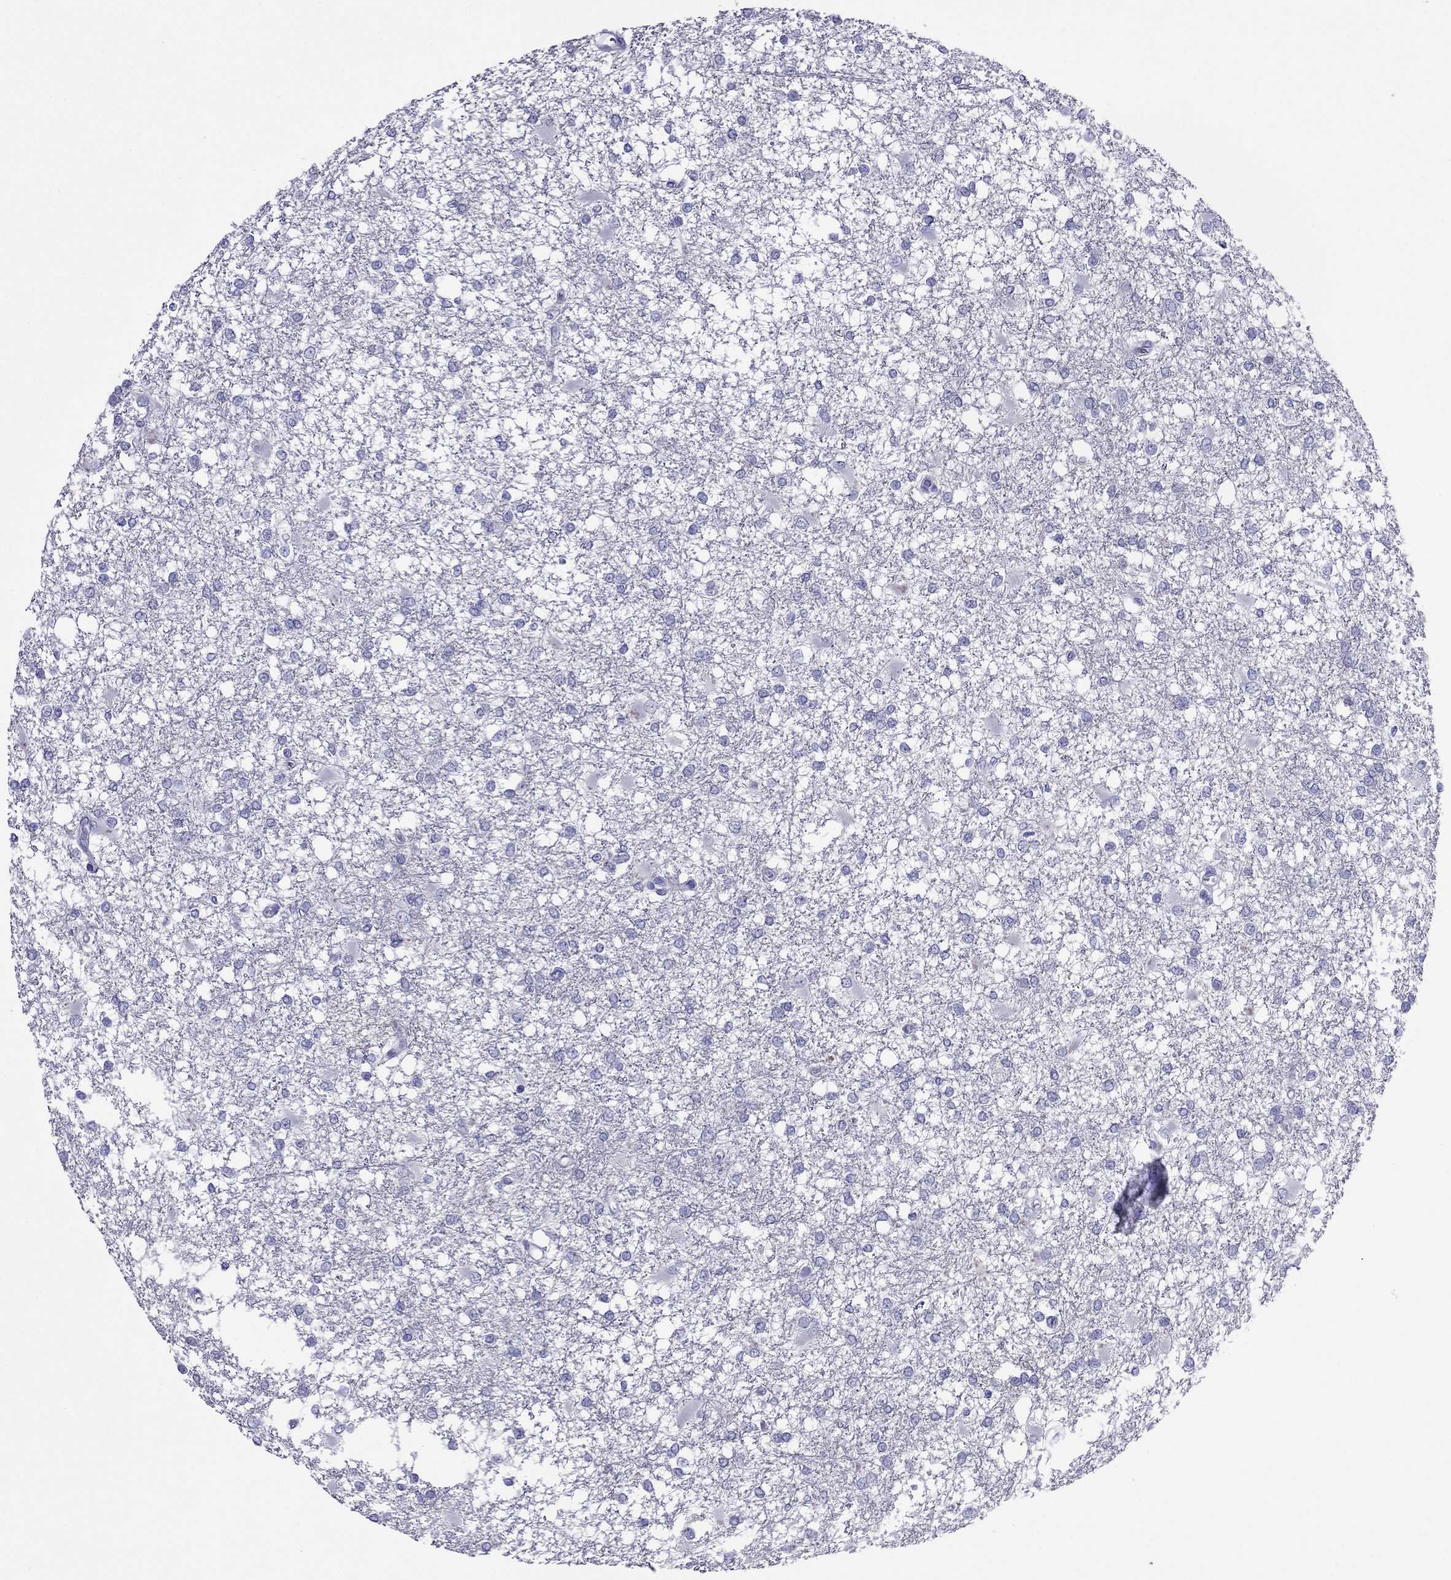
{"staining": {"intensity": "negative", "quantity": "none", "location": "none"}, "tissue": "glioma", "cell_type": "Tumor cells", "image_type": "cancer", "snomed": [{"axis": "morphology", "description": "Glioma, malignant, High grade"}, {"axis": "topography", "description": "Cerebral cortex"}], "caption": "Tumor cells are negative for brown protein staining in high-grade glioma (malignant).", "gene": "PCDHA6", "patient": {"sex": "male", "age": 79}}